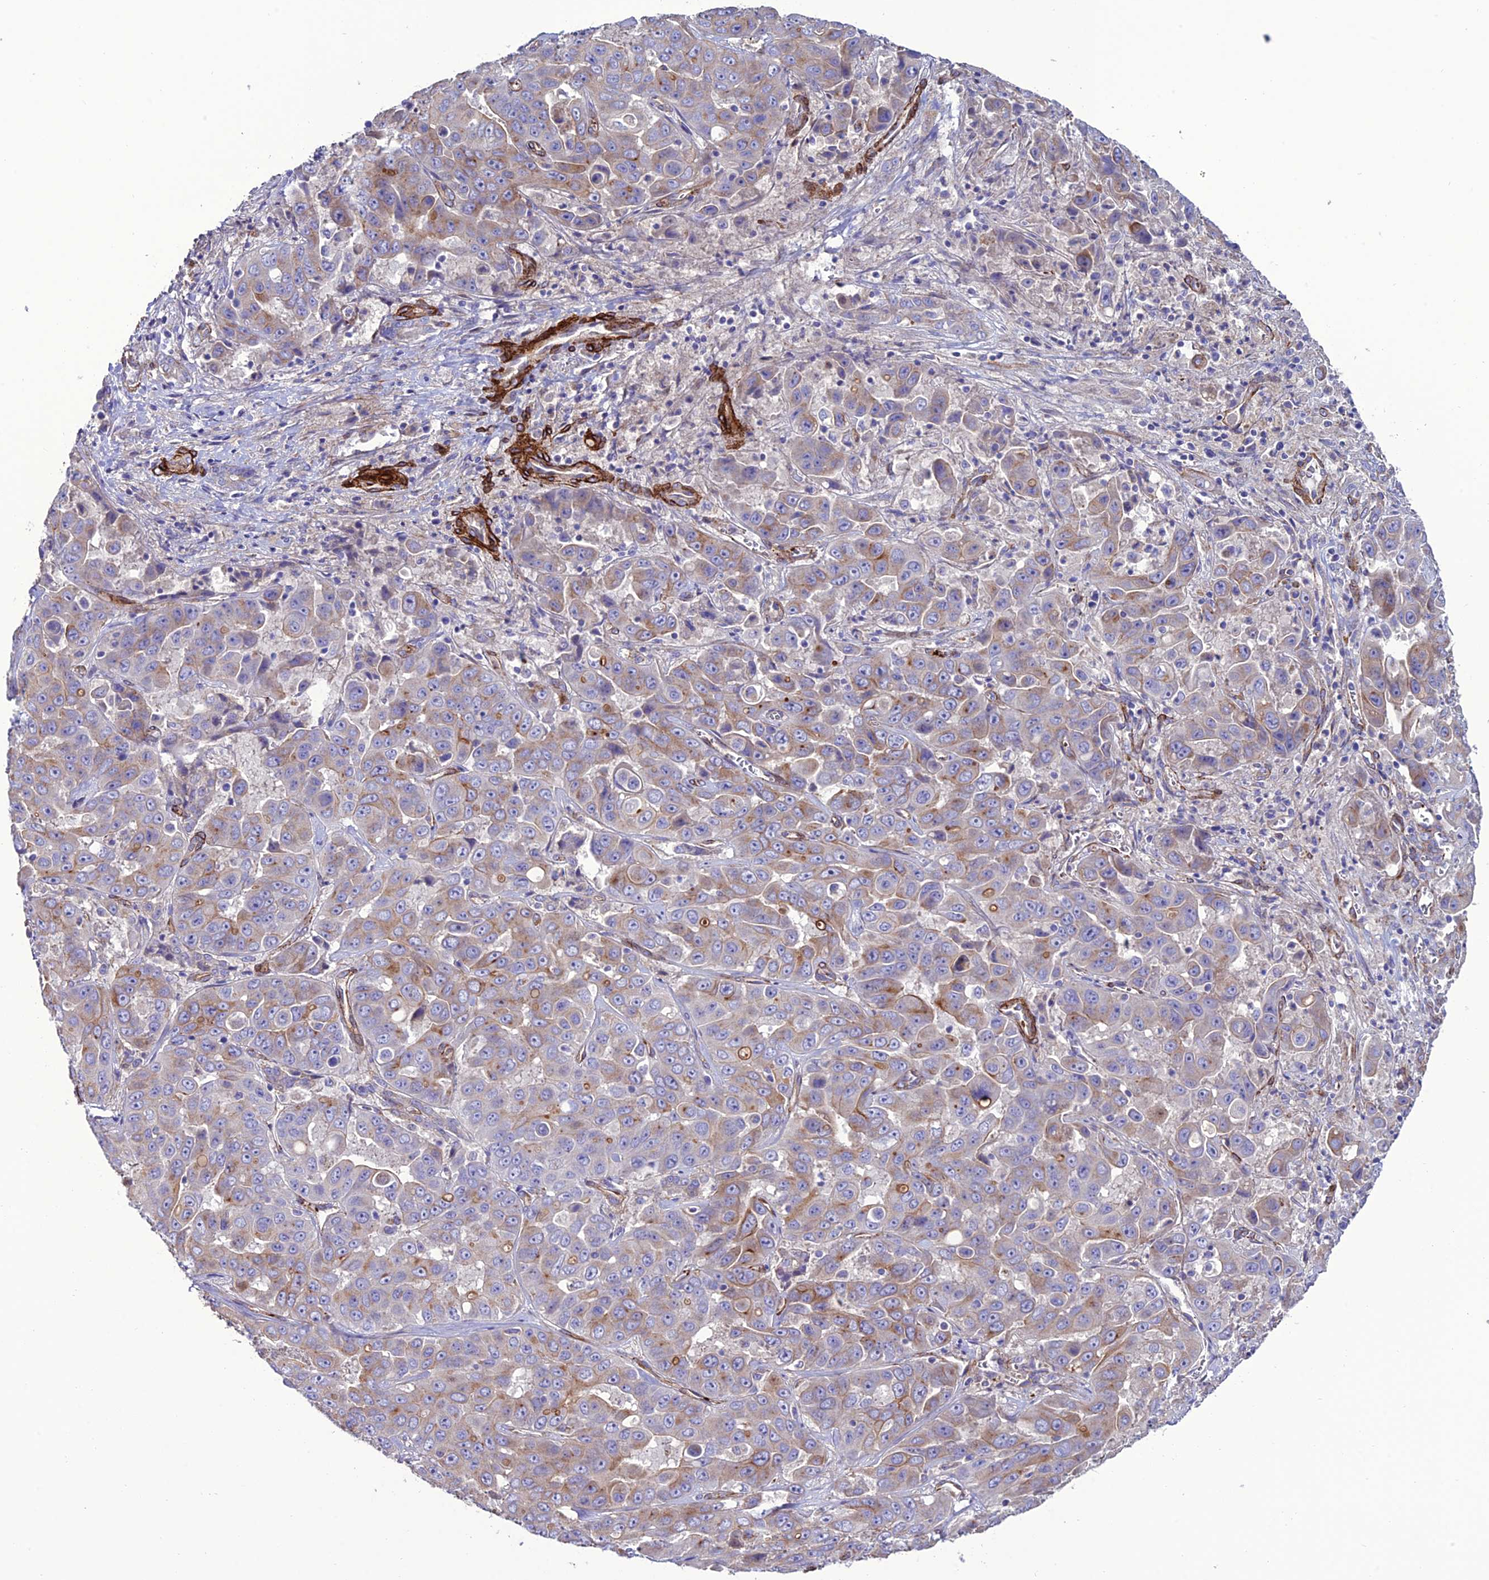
{"staining": {"intensity": "weak", "quantity": "25%-75%", "location": "cytoplasmic/membranous"}, "tissue": "liver cancer", "cell_type": "Tumor cells", "image_type": "cancer", "snomed": [{"axis": "morphology", "description": "Cholangiocarcinoma"}, {"axis": "topography", "description": "Liver"}], "caption": "Tumor cells reveal low levels of weak cytoplasmic/membranous expression in about 25%-75% of cells in human liver cholangiocarcinoma.", "gene": "REX1BD", "patient": {"sex": "female", "age": 52}}